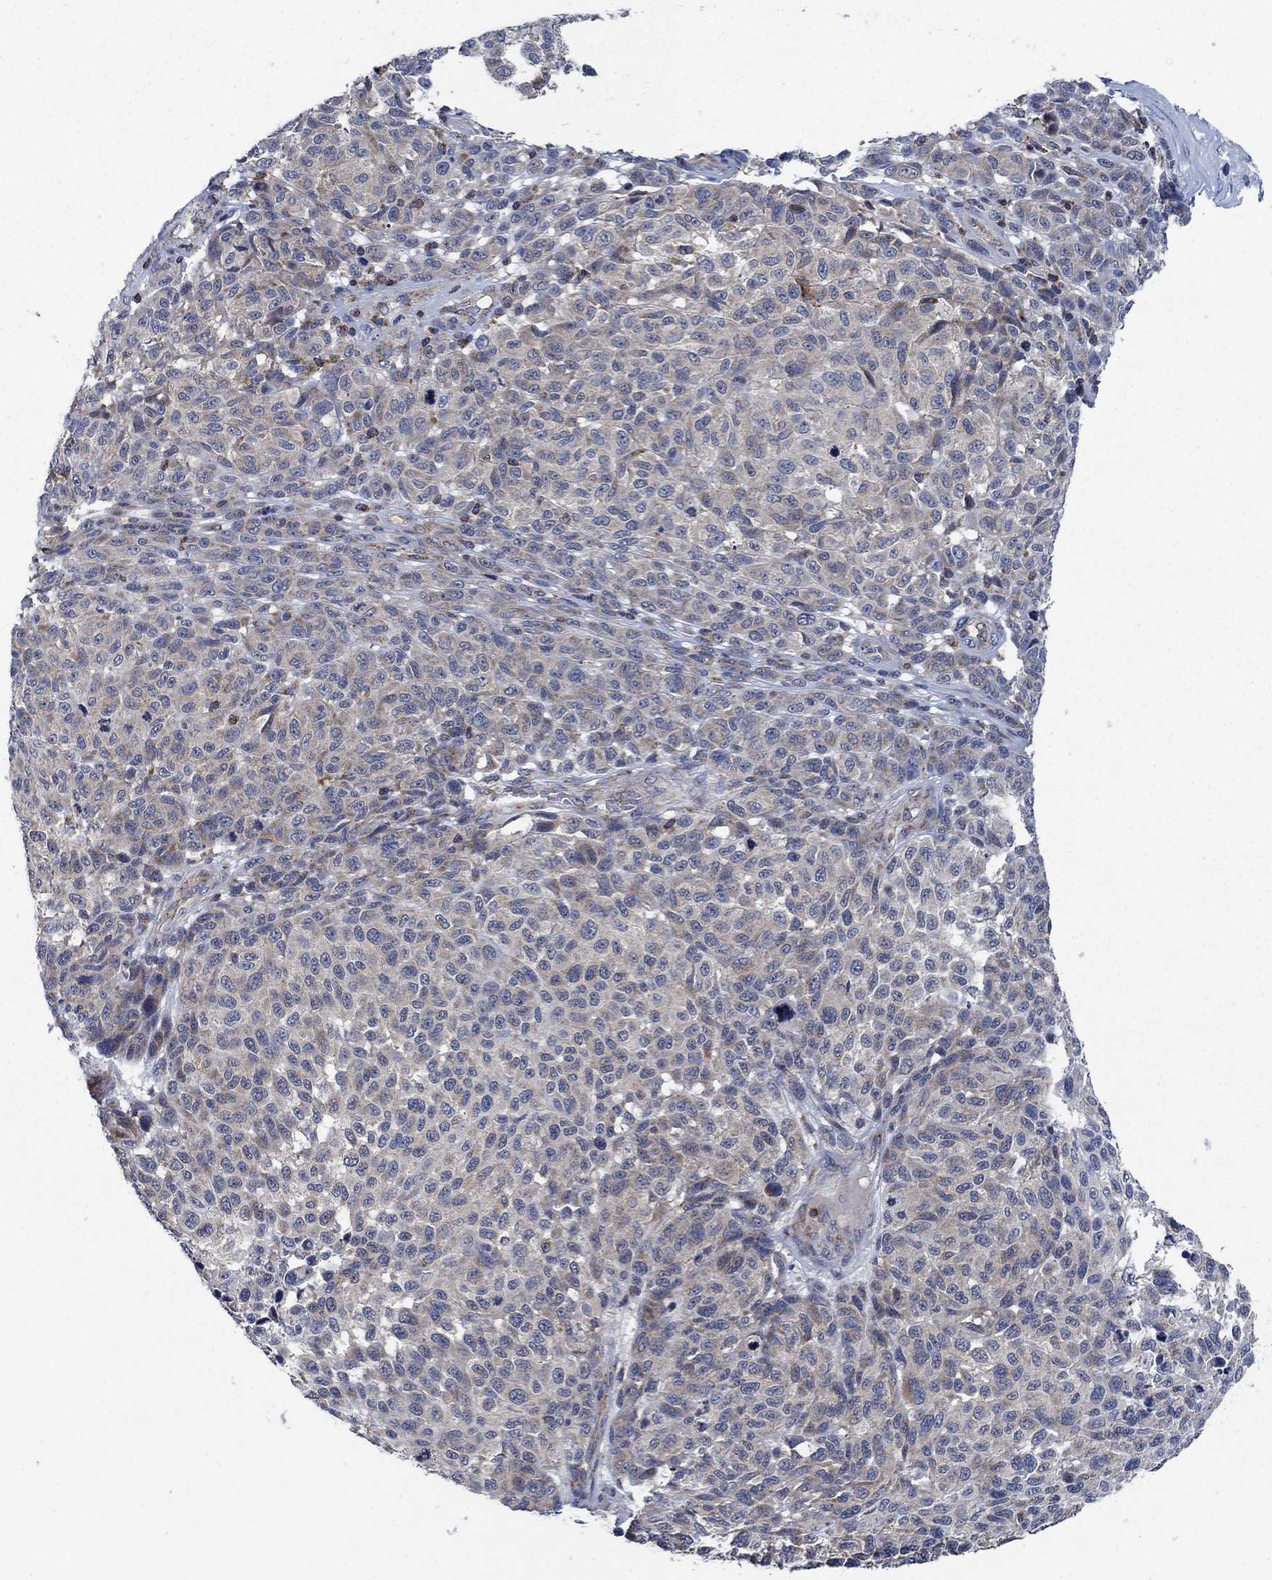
{"staining": {"intensity": "weak", "quantity": "25%-75%", "location": "cytoplasmic/membranous"}, "tissue": "melanoma", "cell_type": "Tumor cells", "image_type": "cancer", "snomed": [{"axis": "morphology", "description": "Malignant melanoma, NOS"}, {"axis": "topography", "description": "Skin"}], "caption": "A histopathology image showing weak cytoplasmic/membranous expression in approximately 25%-75% of tumor cells in malignant melanoma, as visualized by brown immunohistochemical staining.", "gene": "STXBP6", "patient": {"sex": "male", "age": 59}}